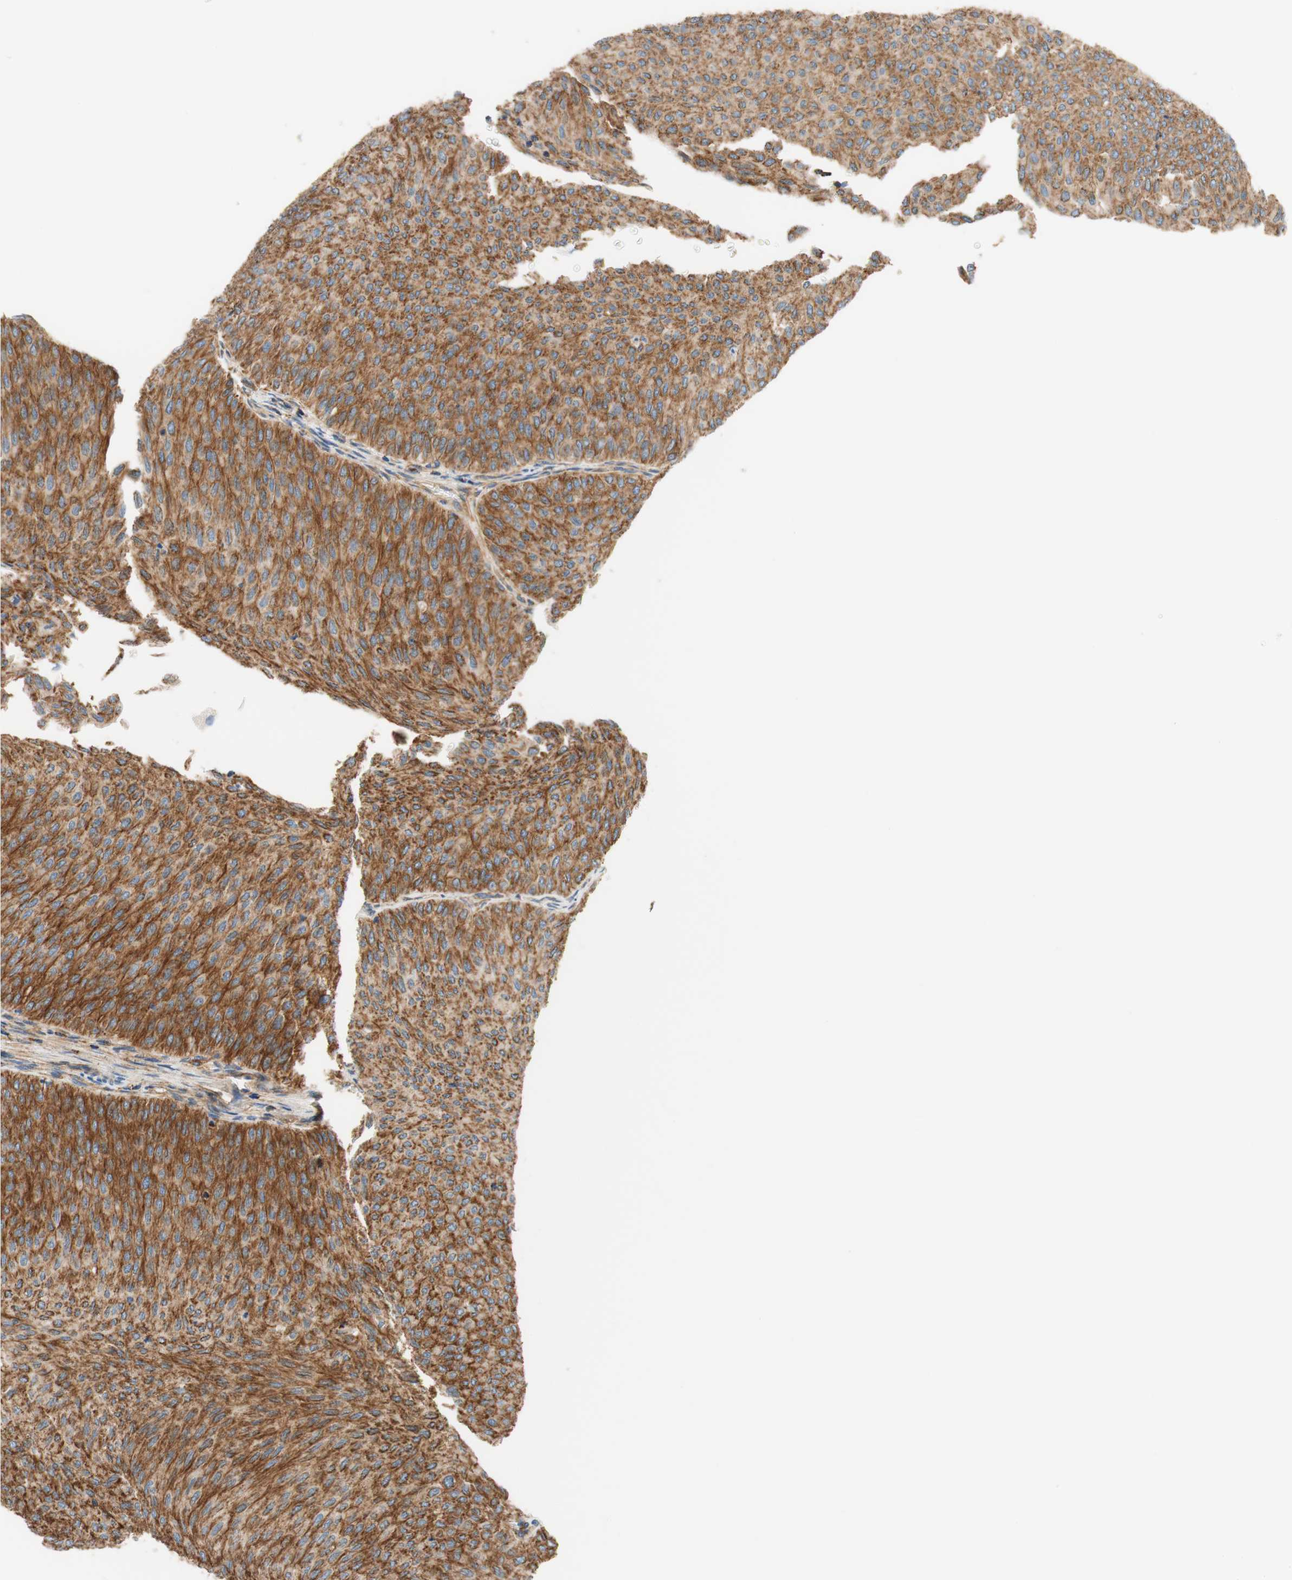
{"staining": {"intensity": "strong", "quantity": ">75%", "location": "cytoplasmic/membranous"}, "tissue": "urothelial cancer", "cell_type": "Tumor cells", "image_type": "cancer", "snomed": [{"axis": "morphology", "description": "Urothelial carcinoma, Low grade"}, {"axis": "topography", "description": "Urinary bladder"}], "caption": "Urothelial cancer stained for a protein (brown) displays strong cytoplasmic/membranous positive positivity in approximately >75% of tumor cells.", "gene": "VPS26A", "patient": {"sex": "male", "age": 78}}